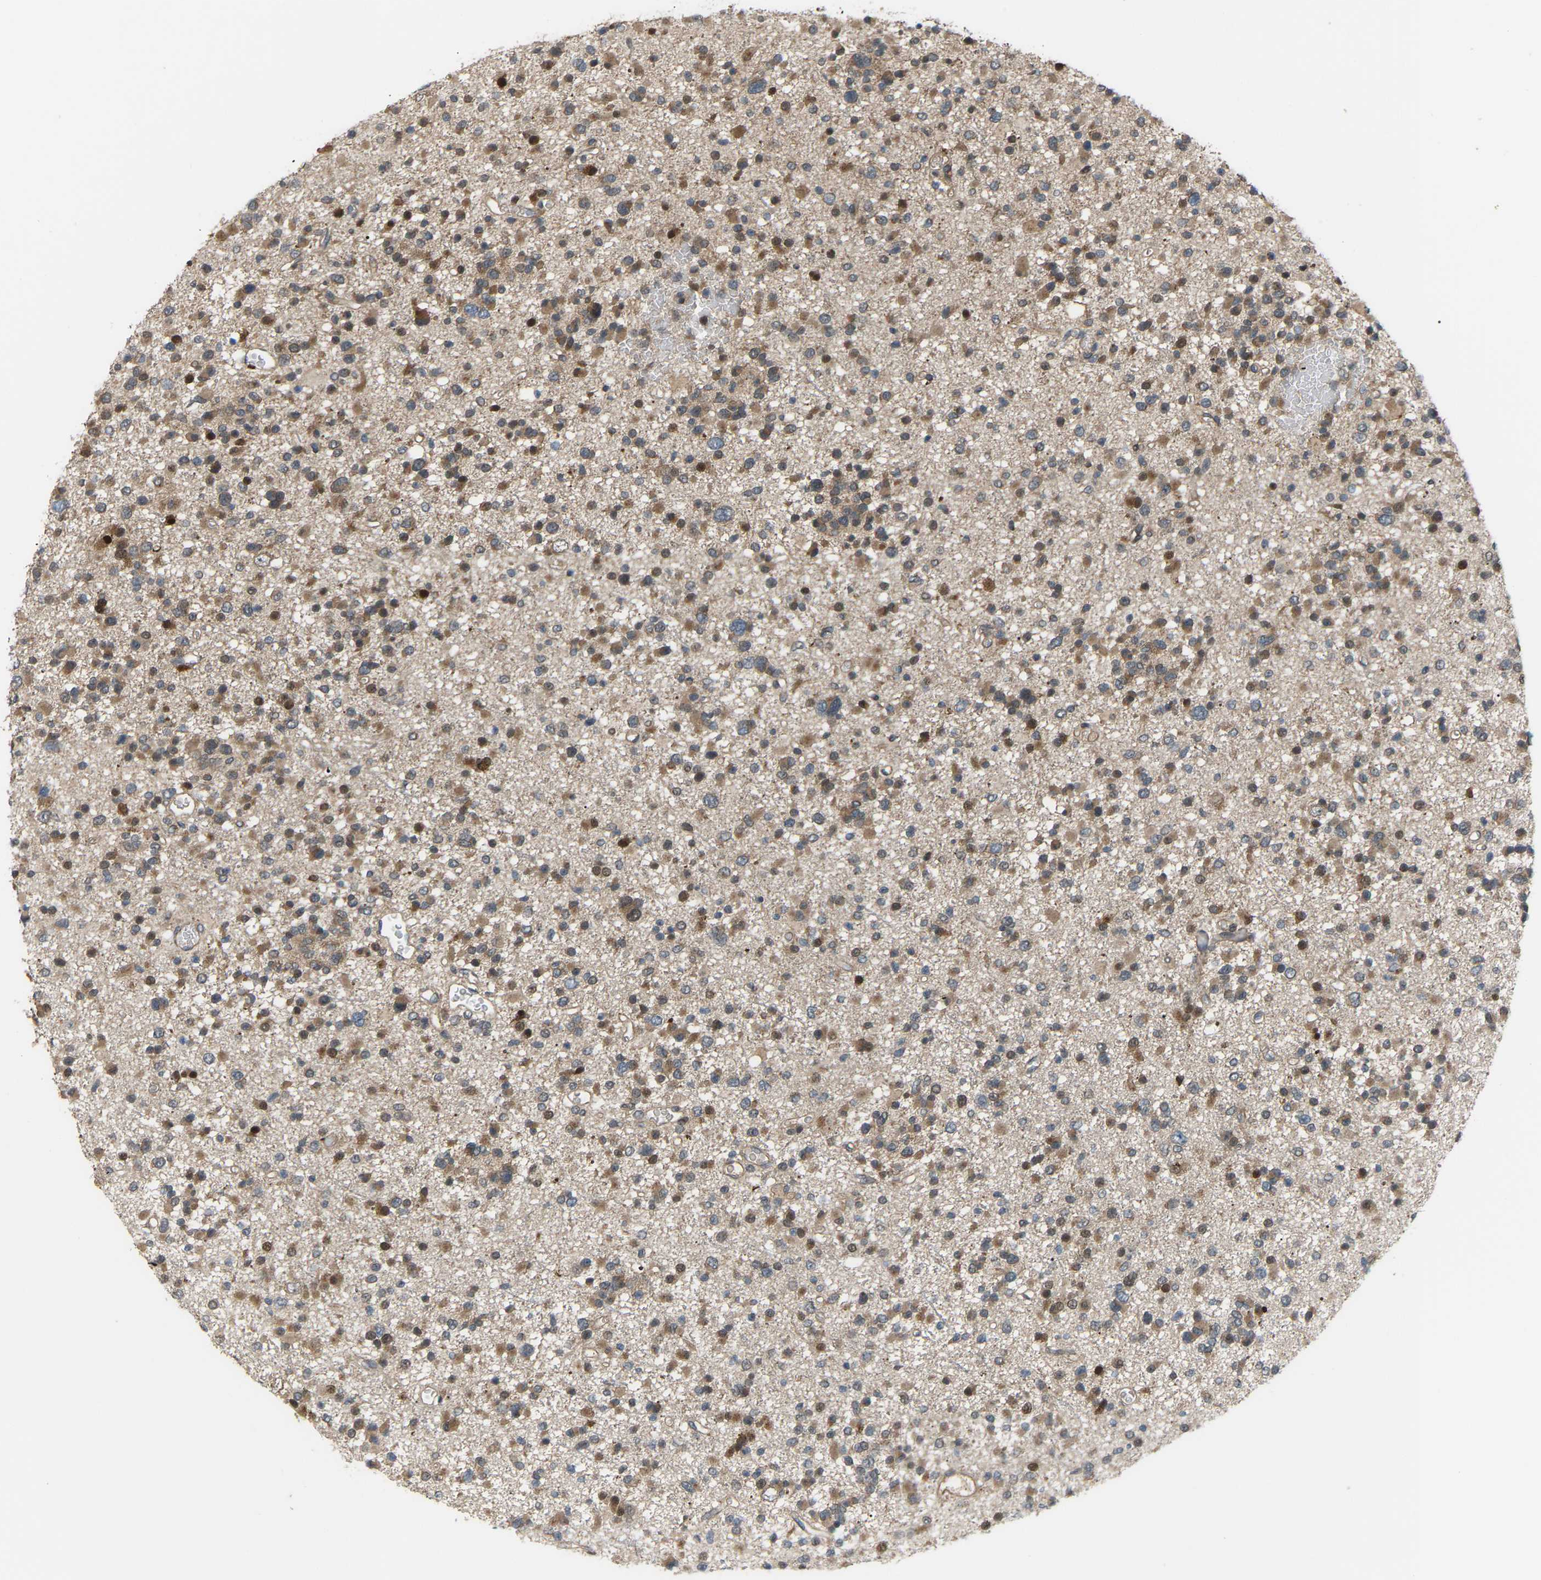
{"staining": {"intensity": "moderate", "quantity": ">75%", "location": "cytoplasmic/membranous"}, "tissue": "glioma", "cell_type": "Tumor cells", "image_type": "cancer", "snomed": [{"axis": "morphology", "description": "Glioma, malignant, Low grade"}, {"axis": "topography", "description": "Brain"}], "caption": "Glioma stained with a brown dye reveals moderate cytoplasmic/membranous positive staining in about >75% of tumor cells.", "gene": "CROT", "patient": {"sex": "female", "age": 22}}